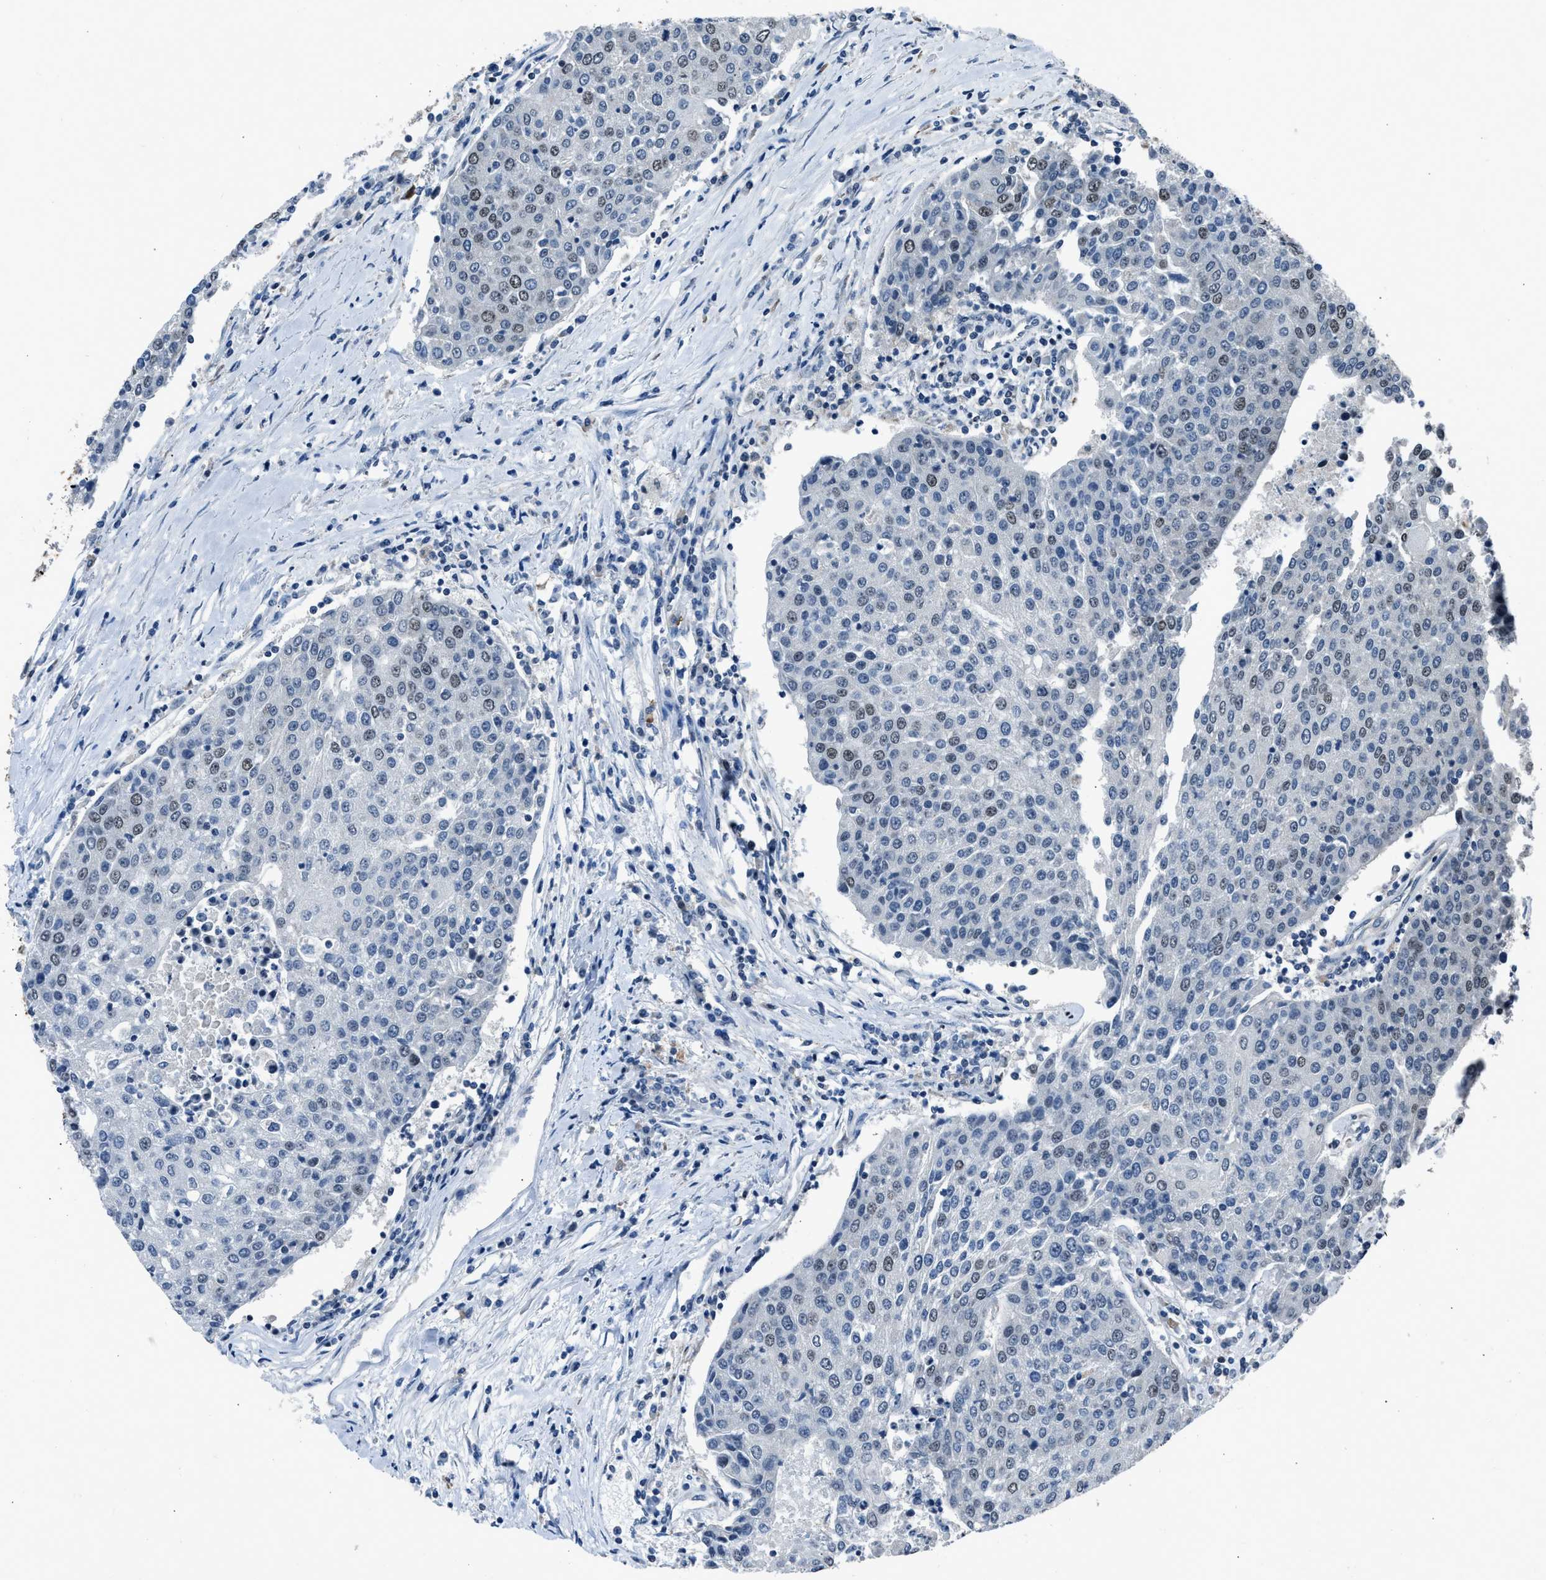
{"staining": {"intensity": "weak", "quantity": "<25%", "location": "nuclear"}, "tissue": "urothelial cancer", "cell_type": "Tumor cells", "image_type": "cancer", "snomed": [{"axis": "morphology", "description": "Urothelial carcinoma, High grade"}, {"axis": "topography", "description": "Urinary bladder"}], "caption": "An immunohistochemistry (IHC) image of urothelial cancer is shown. There is no staining in tumor cells of urothelial cancer.", "gene": "ADCY1", "patient": {"sex": "female", "age": 85}}